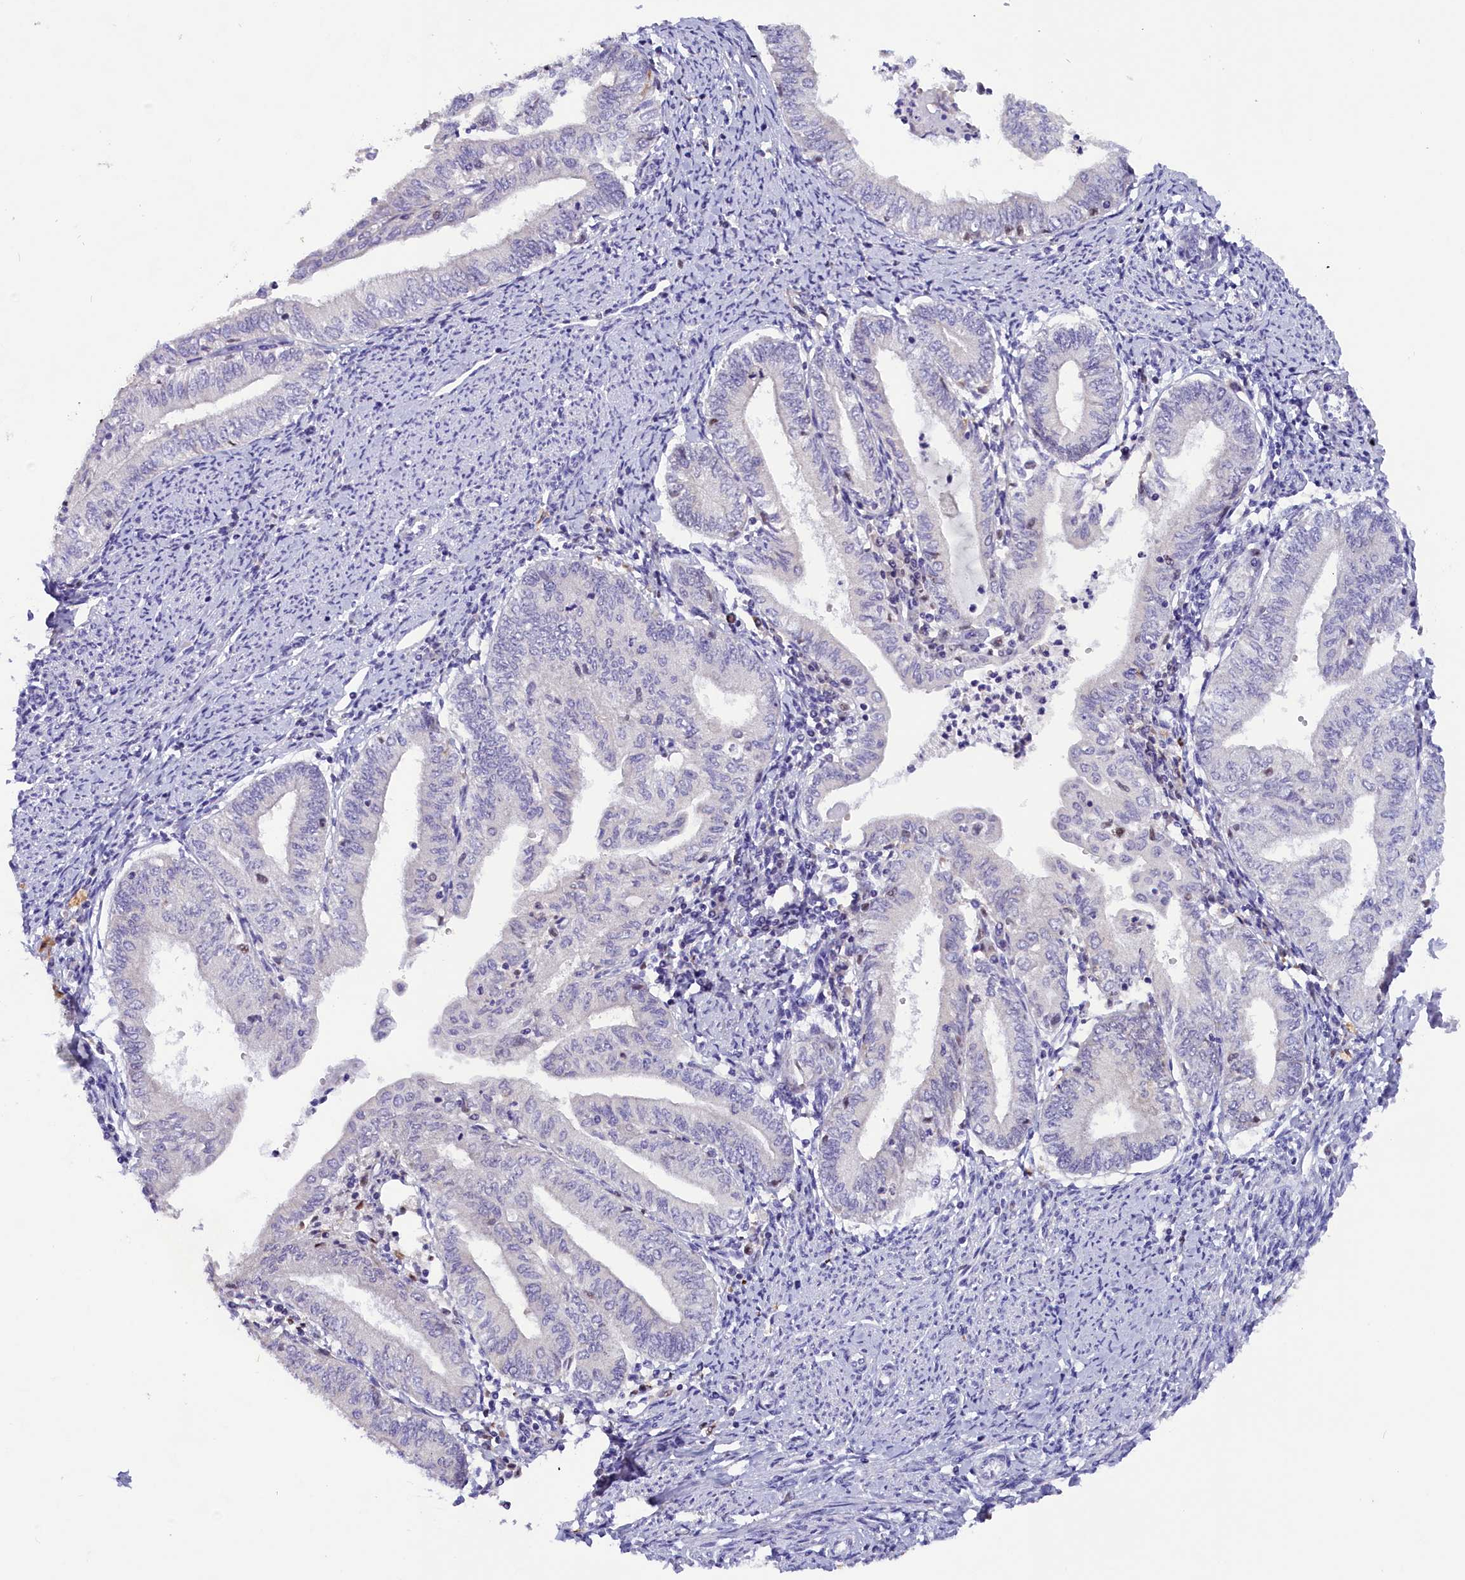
{"staining": {"intensity": "negative", "quantity": "none", "location": "none"}, "tissue": "endometrial cancer", "cell_type": "Tumor cells", "image_type": "cancer", "snomed": [{"axis": "morphology", "description": "Adenocarcinoma, NOS"}, {"axis": "topography", "description": "Endometrium"}], "caption": "Immunohistochemistry photomicrograph of human adenocarcinoma (endometrial) stained for a protein (brown), which displays no expression in tumor cells.", "gene": "BTBD9", "patient": {"sex": "female", "age": 66}}